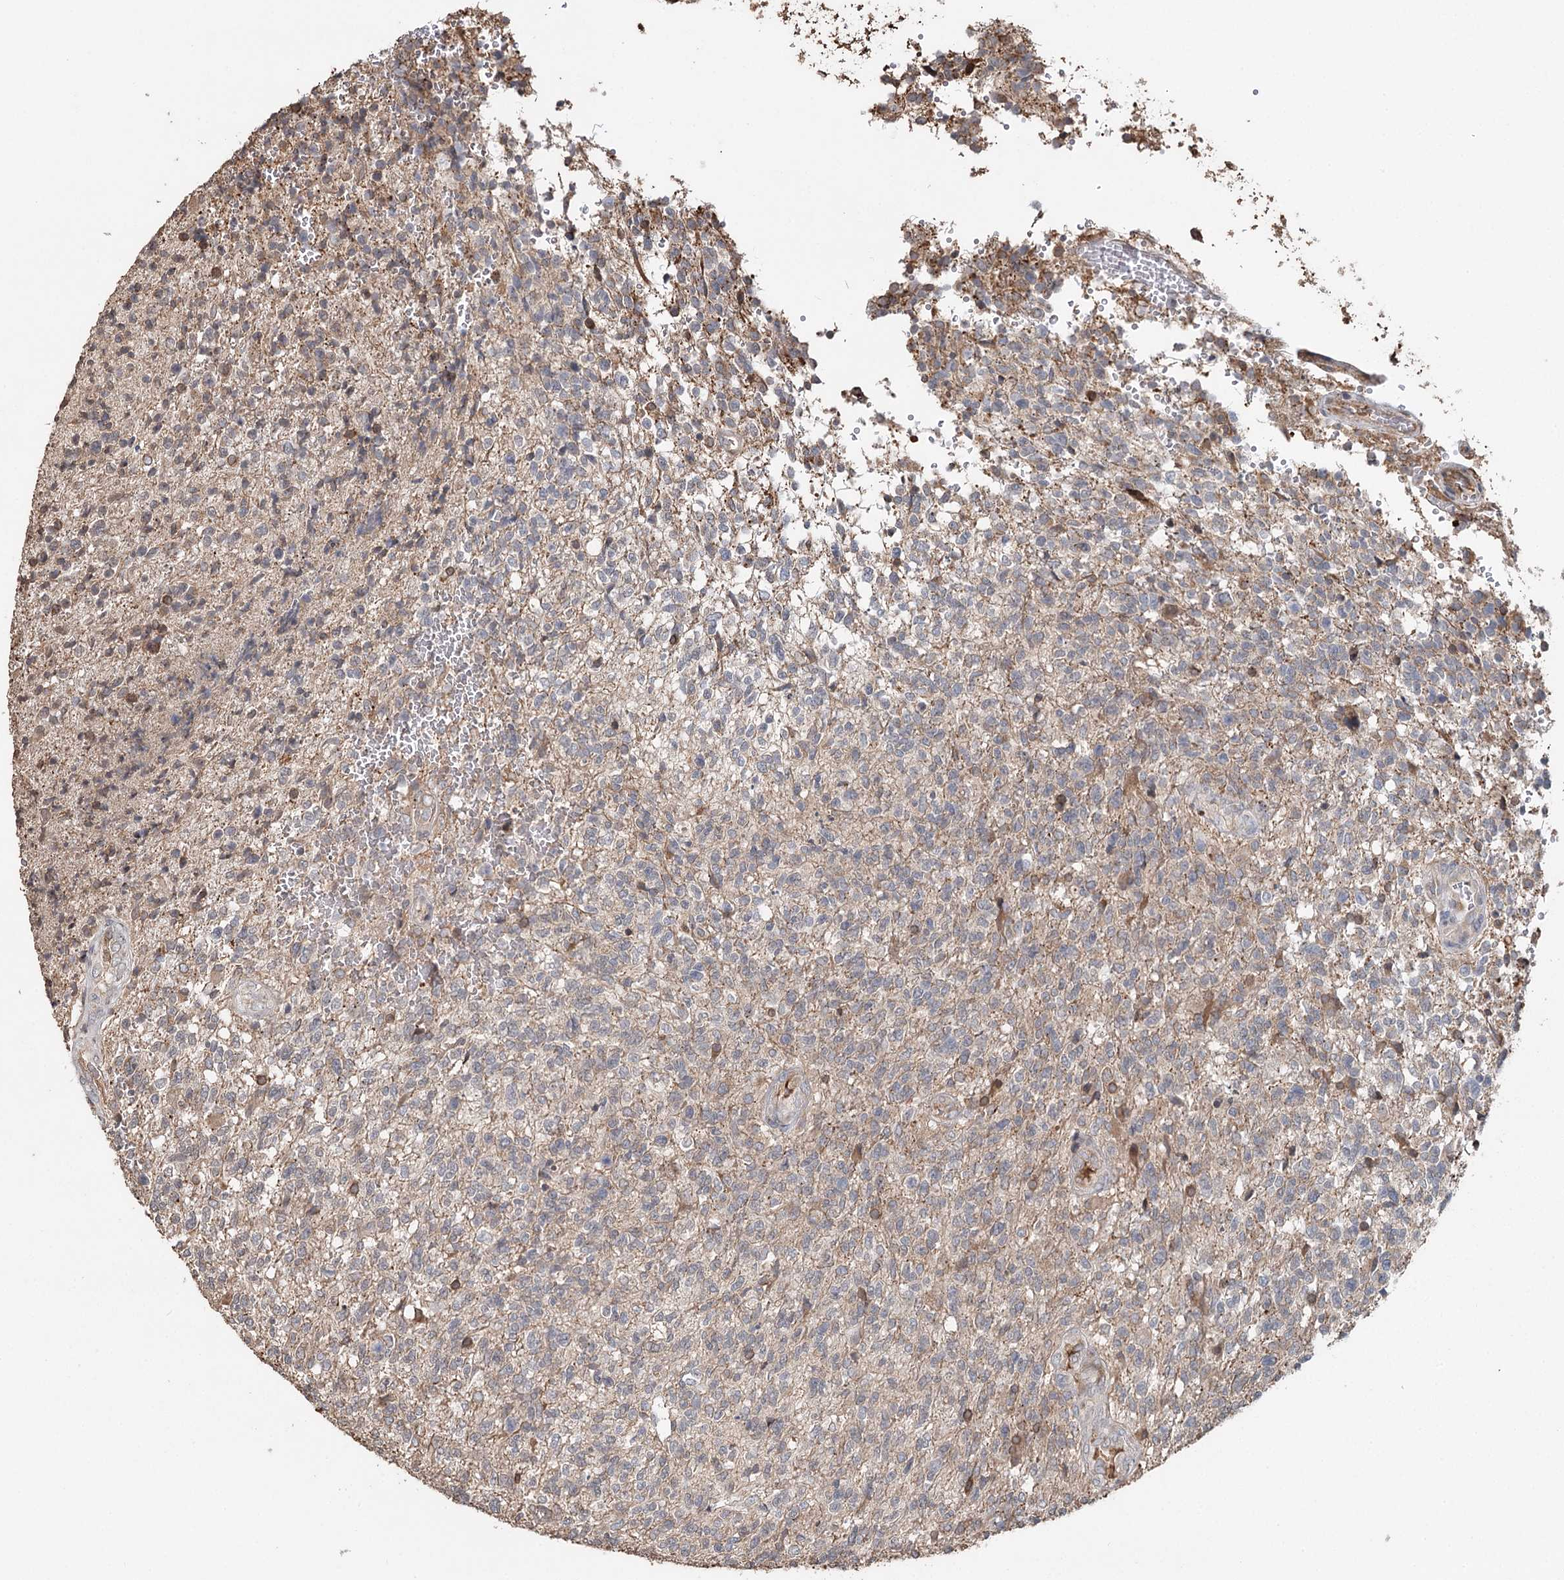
{"staining": {"intensity": "negative", "quantity": "none", "location": "none"}, "tissue": "glioma", "cell_type": "Tumor cells", "image_type": "cancer", "snomed": [{"axis": "morphology", "description": "Glioma, malignant, High grade"}, {"axis": "topography", "description": "Brain"}], "caption": "This is a micrograph of immunohistochemistry (IHC) staining of glioma, which shows no staining in tumor cells.", "gene": "SYVN1", "patient": {"sex": "male", "age": 56}}